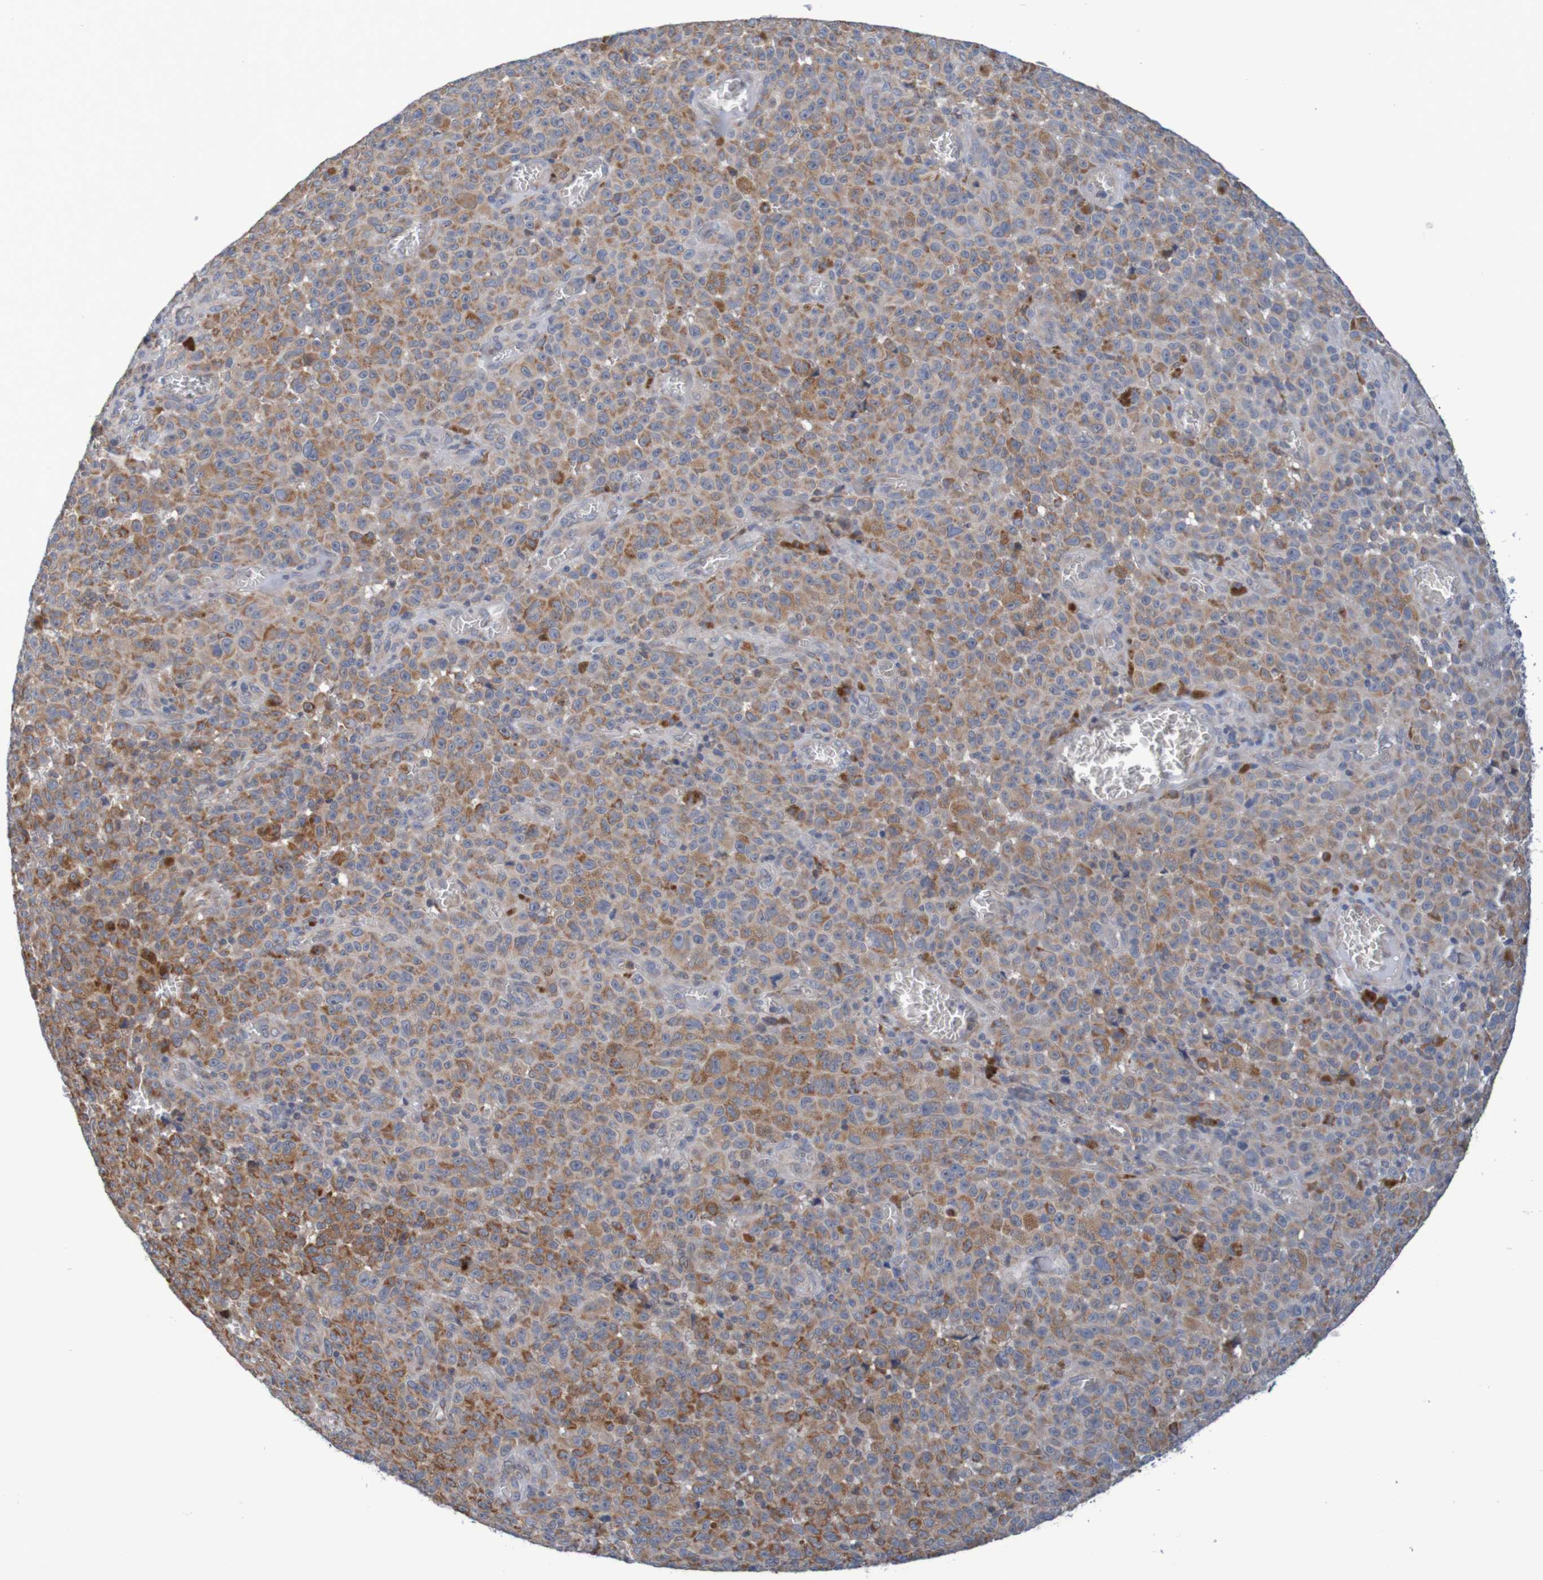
{"staining": {"intensity": "strong", "quantity": "25%-75%", "location": "cytoplasmic/membranous"}, "tissue": "melanoma", "cell_type": "Tumor cells", "image_type": "cancer", "snomed": [{"axis": "morphology", "description": "Malignant melanoma, NOS"}, {"axis": "topography", "description": "Skin"}], "caption": "Strong cytoplasmic/membranous expression is seen in about 25%-75% of tumor cells in malignant melanoma.", "gene": "CLDN18", "patient": {"sex": "female", "age": 82}}